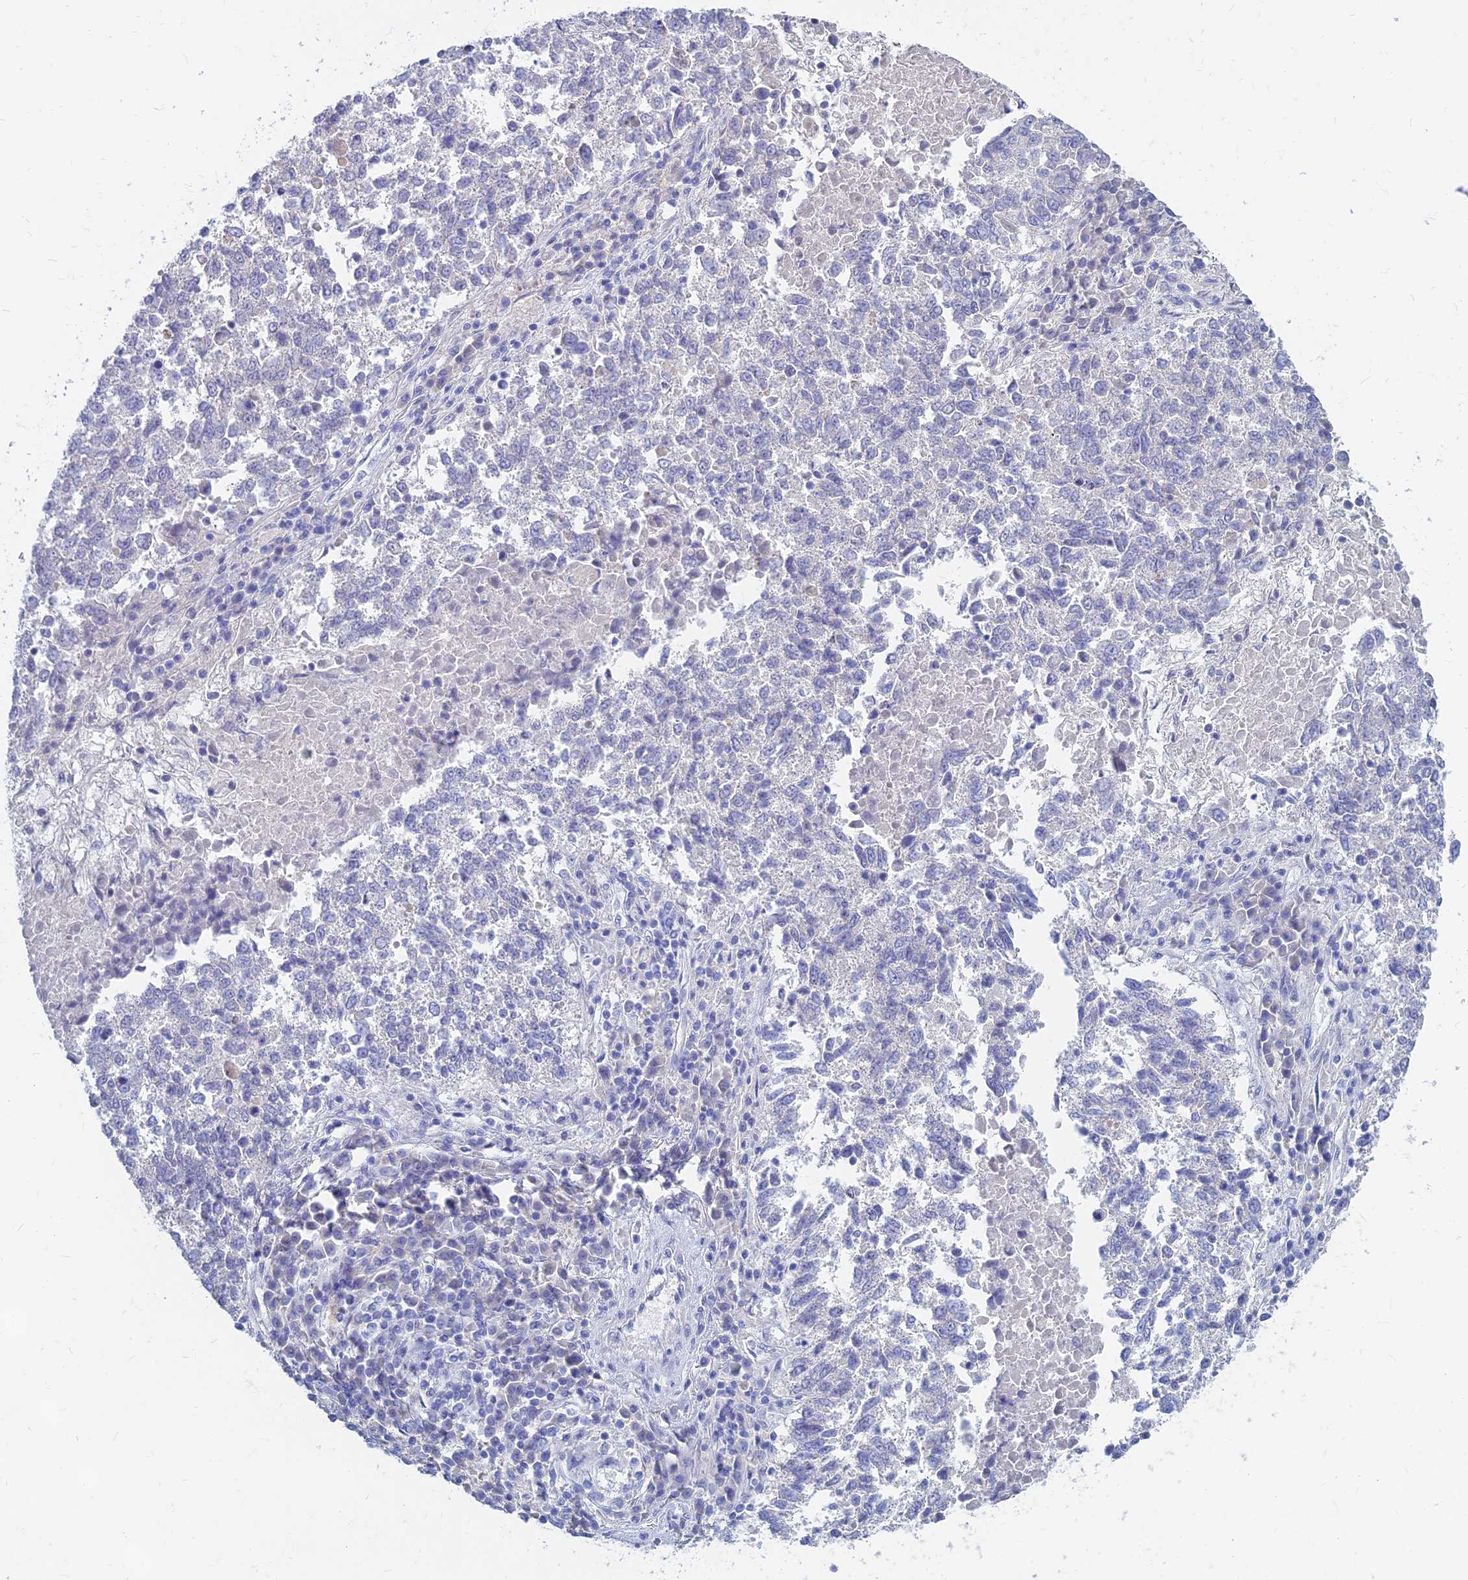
{"staining": {"intensity": "negative", "quantity": "none", "location": "none"}, "tissue": "lung cancer", "cell_type": "Tumor cells", "image_type": "cancer", "snomed": [{"axis": "morphology", "description": "Squamous cell carcinoma, NOS"}, {"axis": "topography", "description": "Lung"}], "caption": "Immunohistochemistry (IHC) micrograph of human lung cancer (squamous cell carcinoma) stained for a protein (brown), which demonstrates no positivity in tumor cells.", "gene": "ZNF552", "patient": {"sex": "male", "age": 73}}